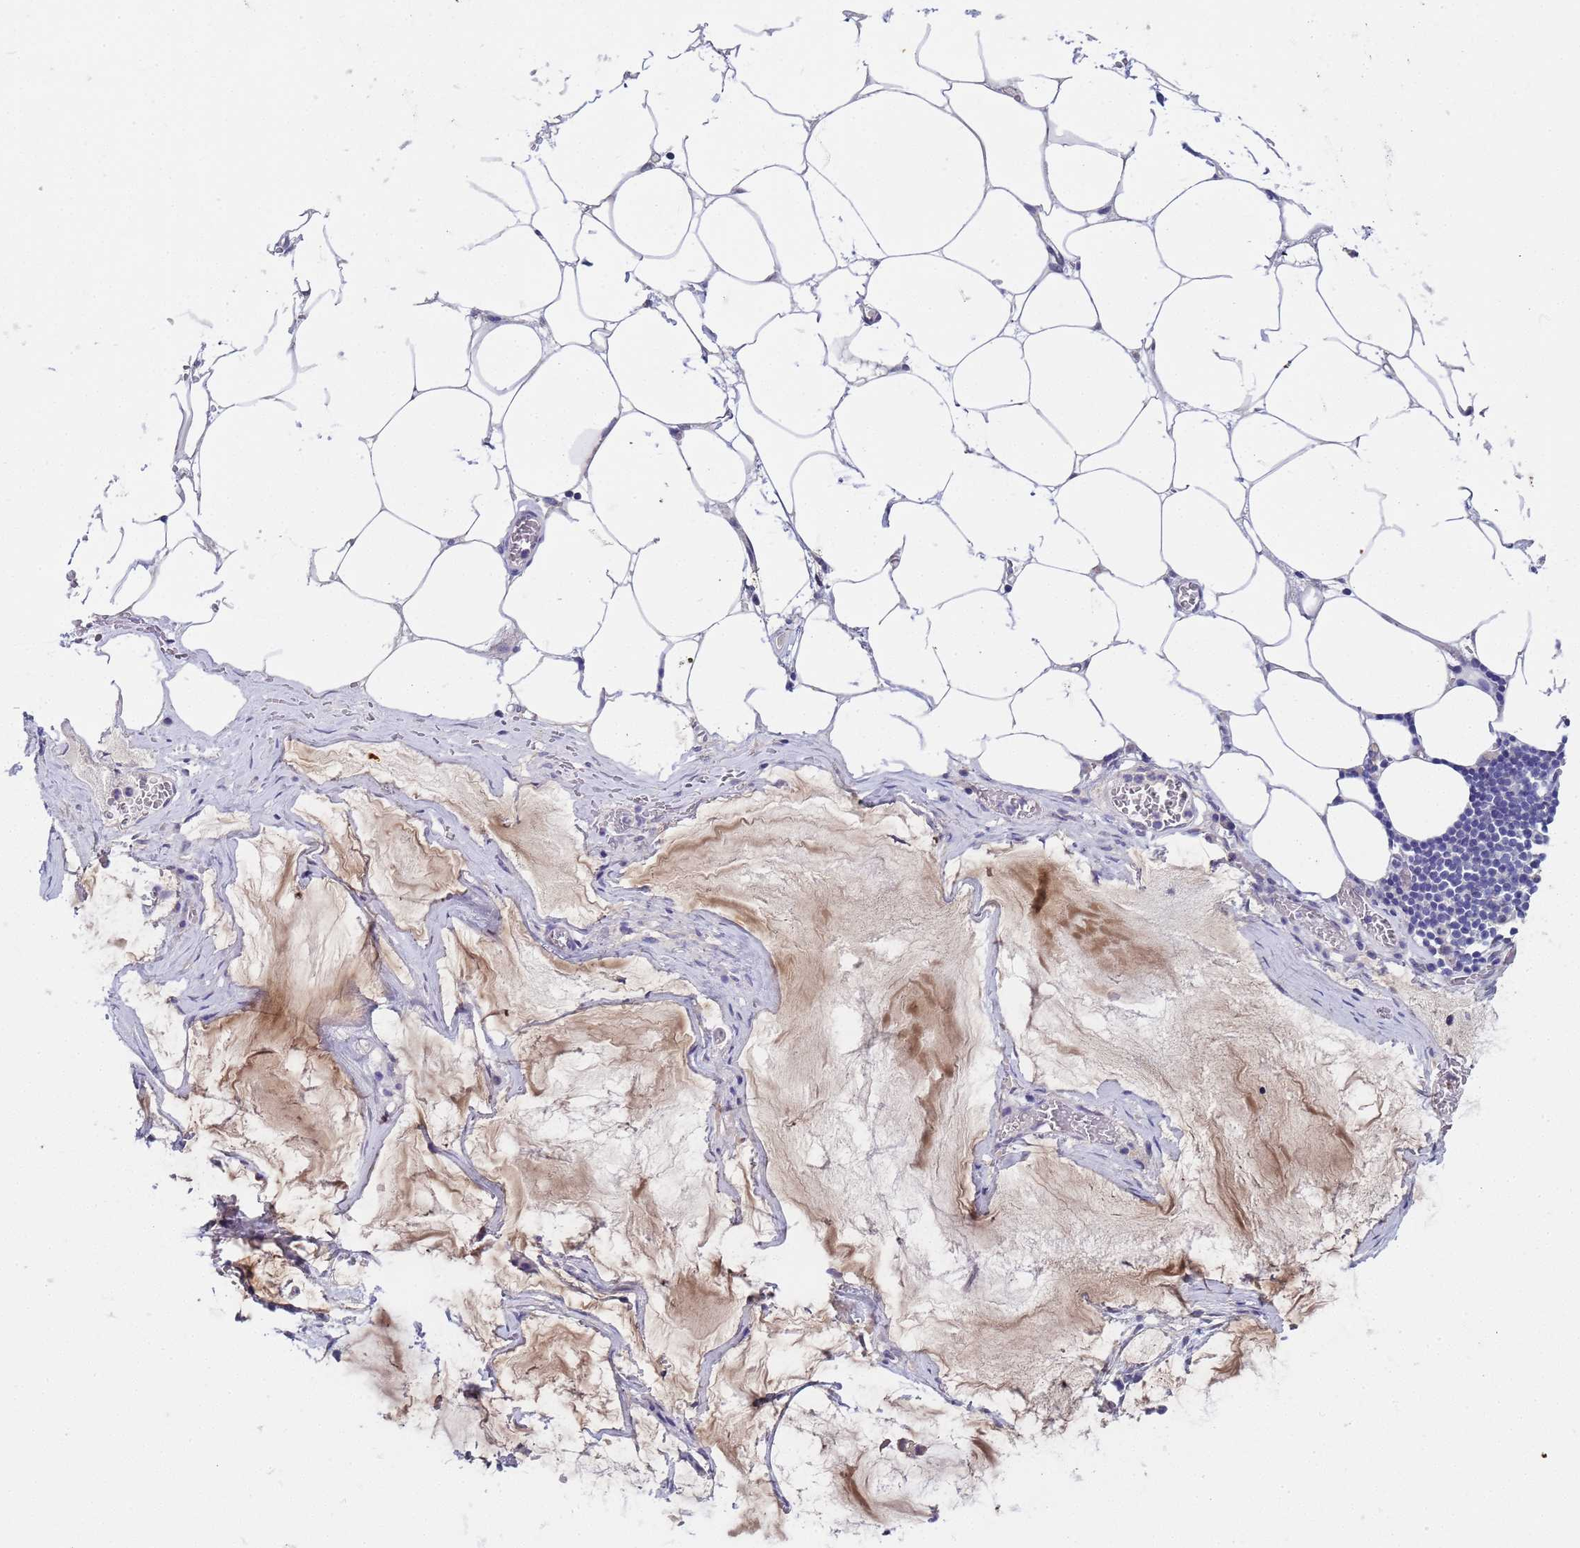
{"staining": {"intensity": "negative", "quantity": "none", "location": "none"}, "tissue": "ovarian cancer", "cell_type": "Tumor cells", "image_type": "cancer", "snomed": [{"axis": "morphology", "description": "Cystadenocarcinoma, mucinous, NOS"}, {"axis": "topography", "description": "Ovary"}], "caption": "Mucinous cystadenocarcinoma (ovarian) was stained to show a protein in brown. There is no significant expression in tumor cells.", "gene": "TRMT10A", "patient": {"sex": "female", "age": 73}}